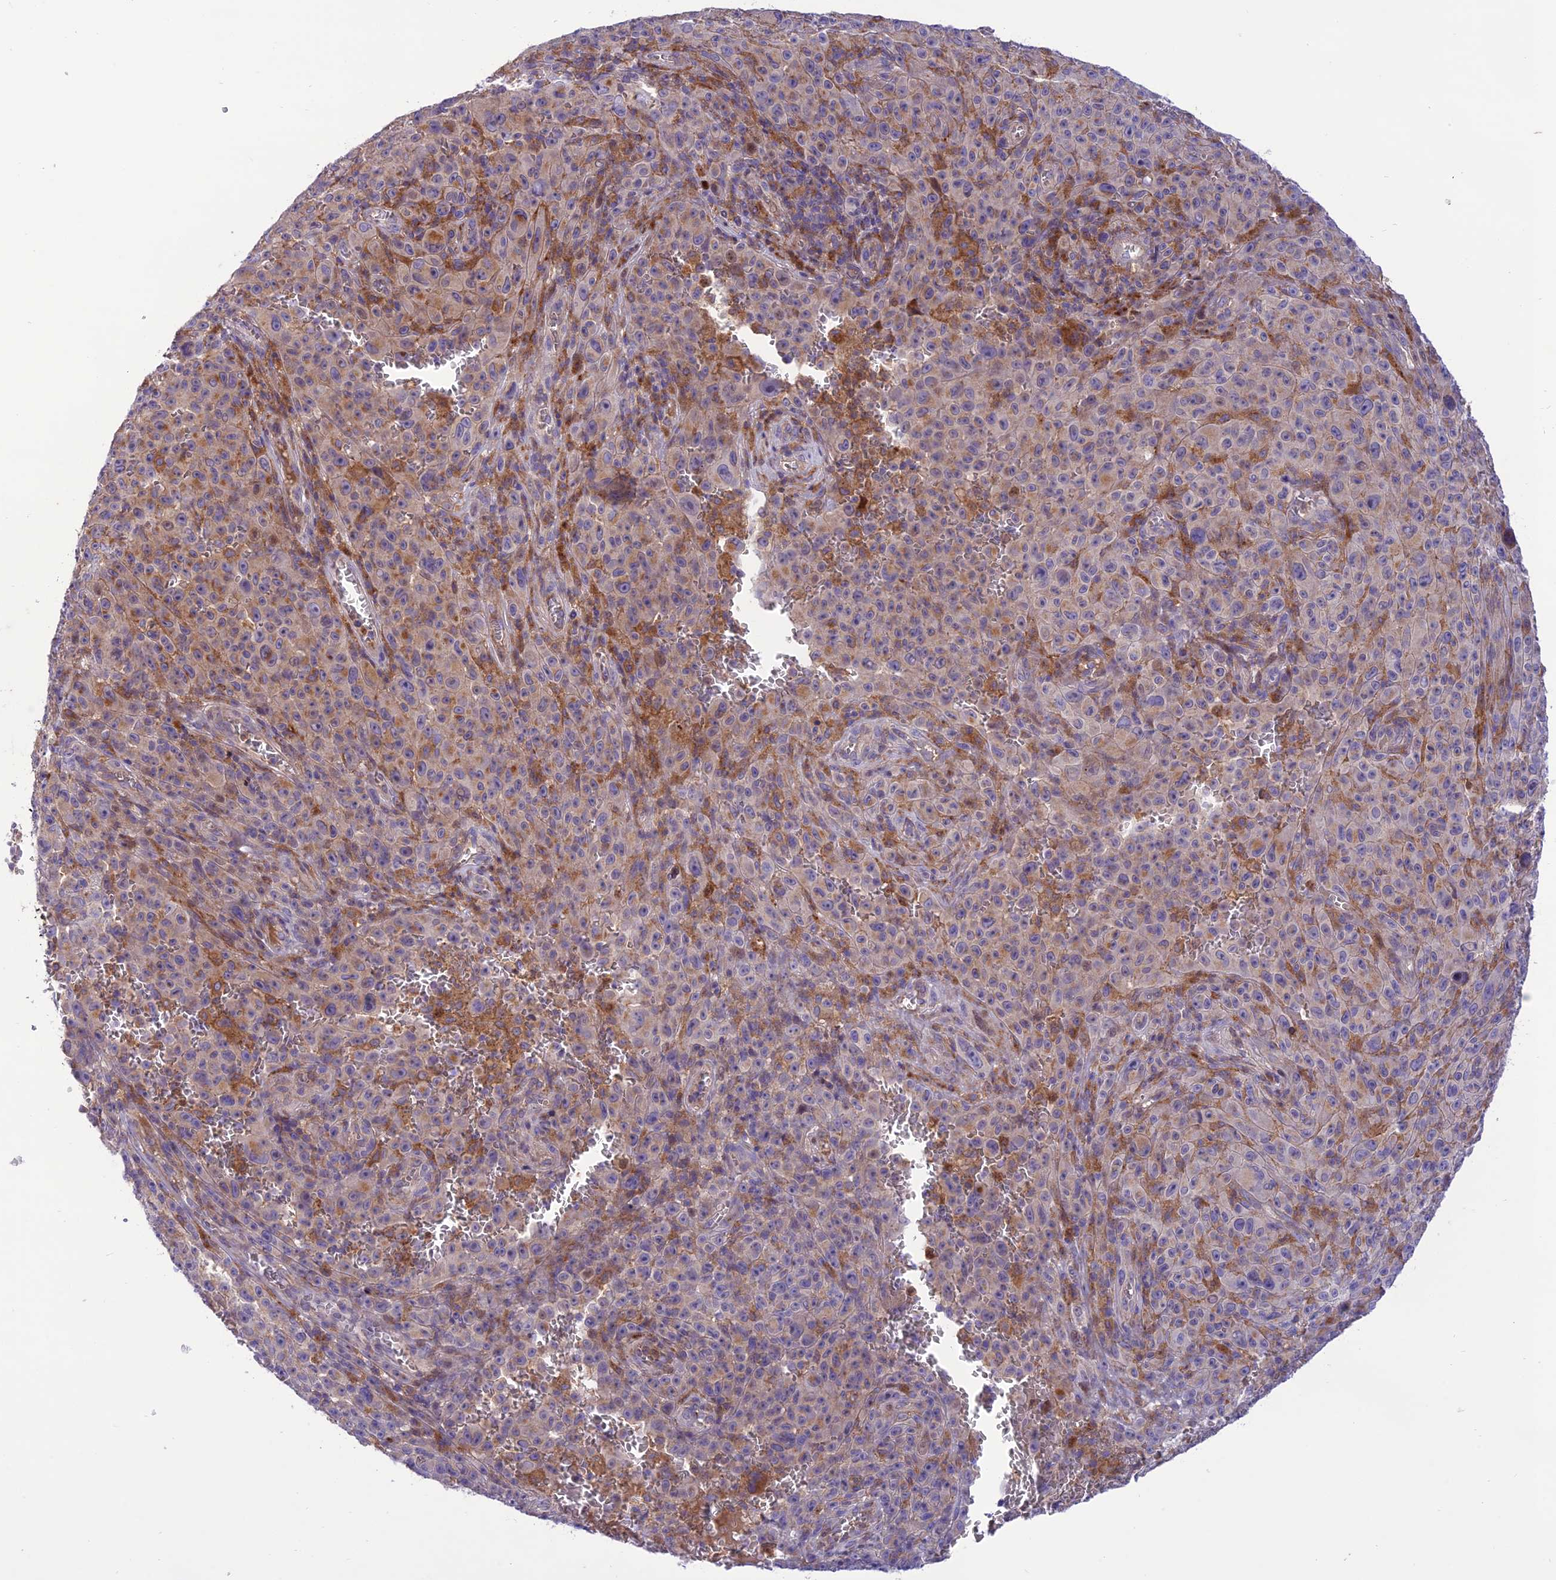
{"staining": {"intensity": "weak", "quantity": "25%-75%", "location": "cytoplasmic/membranous"}, "tissue": "melanoma", "cell_type": "Tumor cells", "image_type": "cancer", "snomed": [{"axis": "morphology", "description": "Malignant melanoma, NOS"}, {"axis": "topography", "description": "Skin"}], "caption": "IHC histopathology image of melanoma stained for a protein (brown), which displays low levels of weak cytoplasmic/membranous positivity in approximately 25%-75% of tumor cells.", "gene": "JMY", "patient": {"sex": "female", "age": 82}}